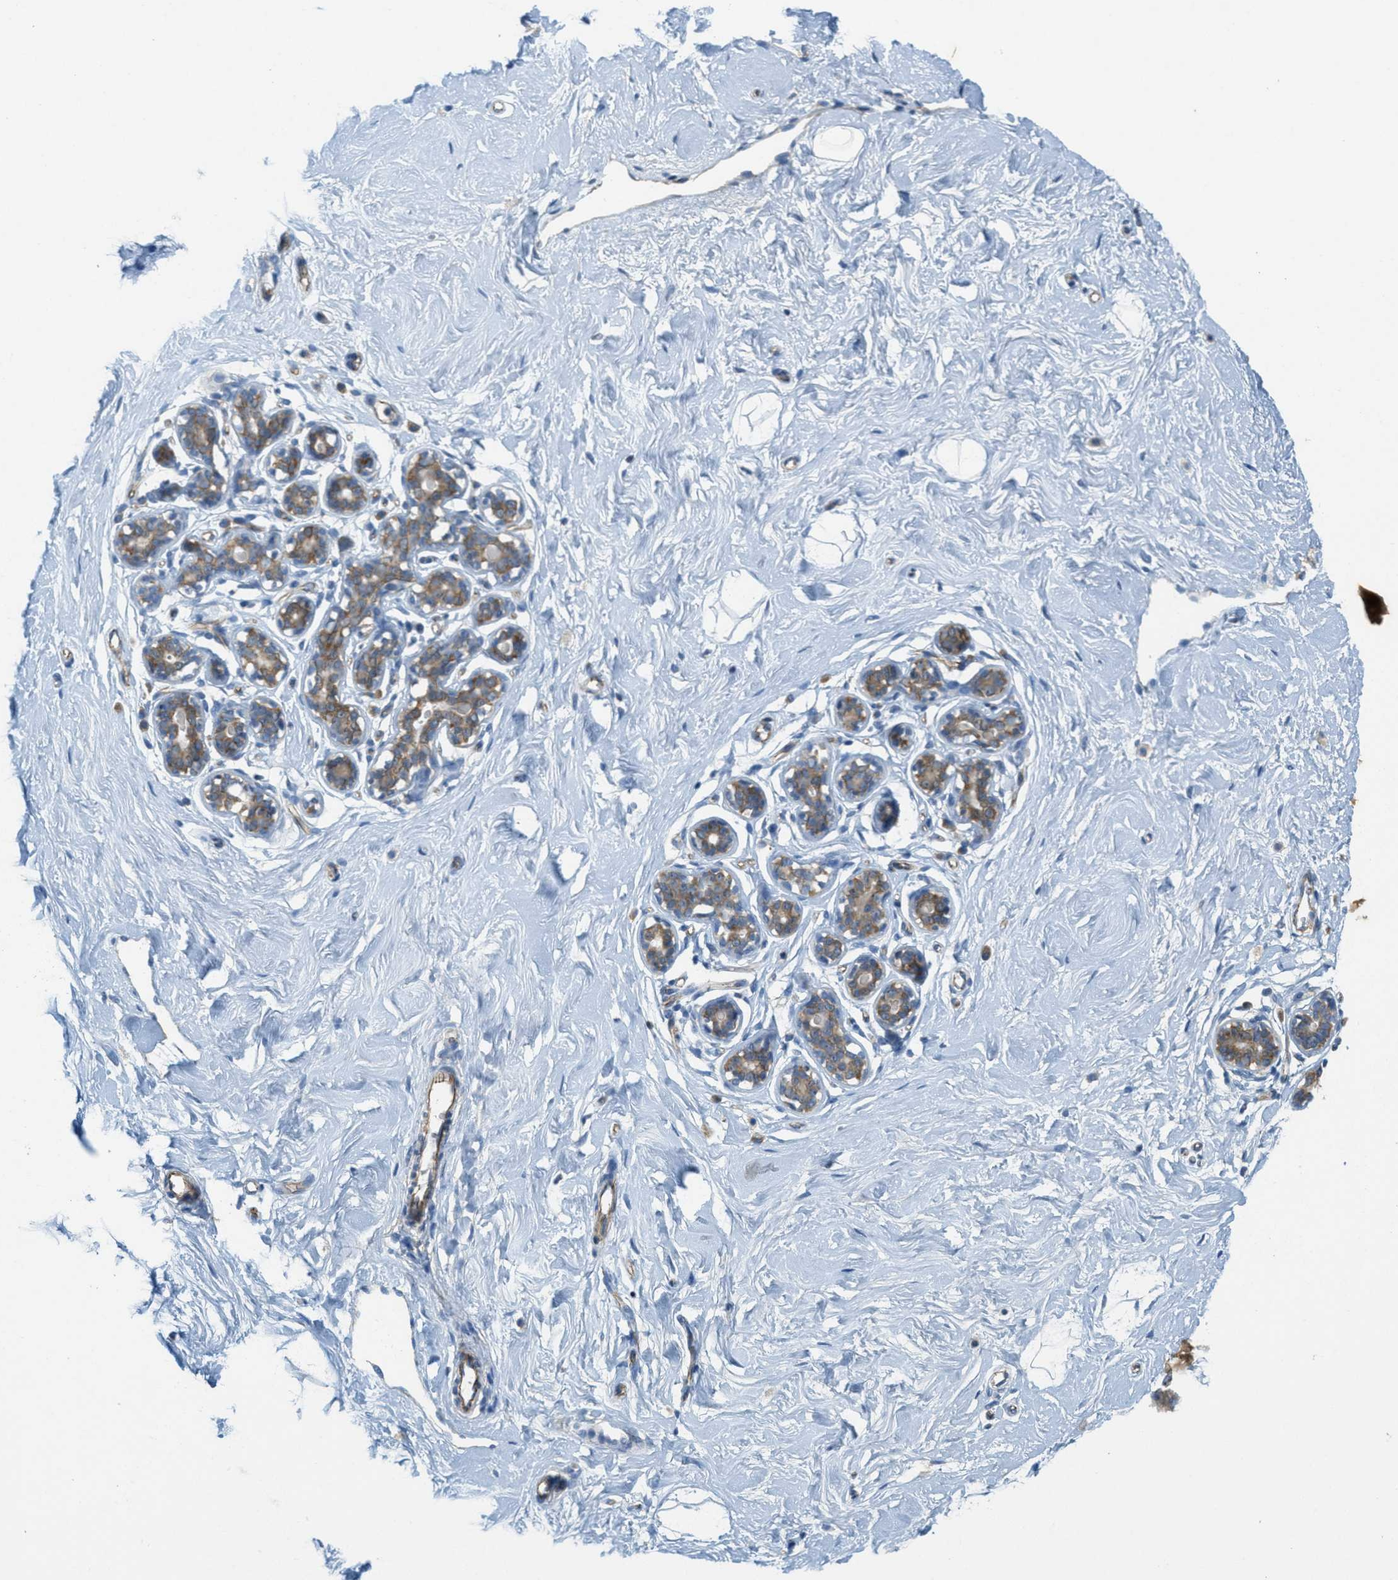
{"staining": {"intensity": "negative", "quantity": "none", "location": "none"}, "tissue": "breast", "cell_type": "Adipocytes", "image_type": "normal", "snomed": [{"axis": "morphology", "description": "Normal tissue, NOS"}, {"axis": "topography", "description": "Breast"}], "caption": "High power microscopy image of an immunohistochemistry (IHC) micrograph of unremarkable breast, revealing no significant expression in adipocytes. Brightfield microscopy of IHC stained with DAB (3,3'-diaminobenzidine) (brown) and hematoxylin (blue), captured at high magnification.", "gene": "JCAD", "patient": {"sex": "female", "age": 23}}